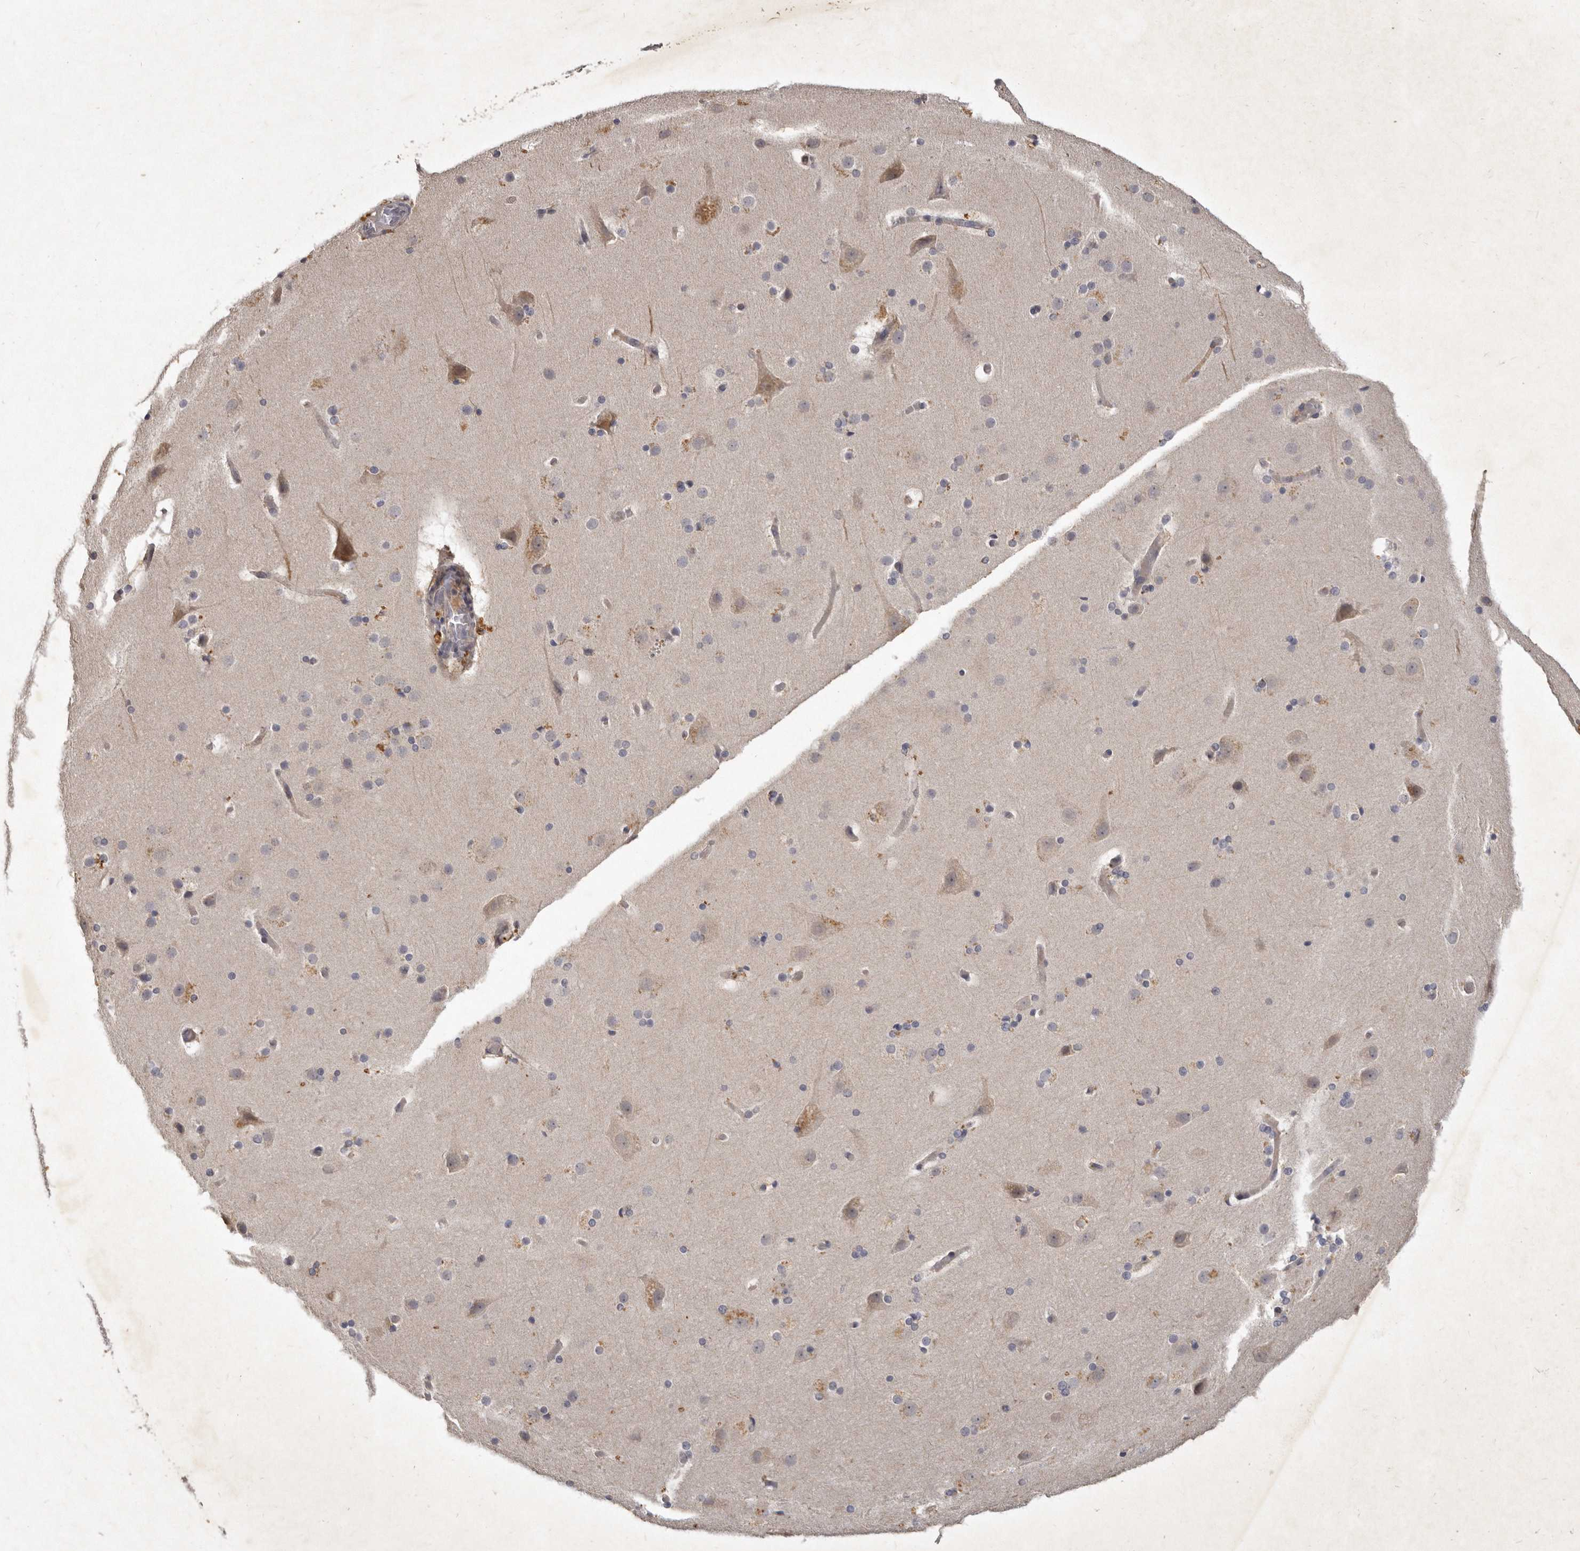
{"staining": {"intensity": "negative", "quantity": "none", "location": "none"}, "tissue": "cerebral cortex", "cell_type": "Endothelial cells", "image_type": "normal", "snomed": [{"axis": "morphology", "description": "Normal tissue, NOS"}, {"axis": "topography", "description": "Cerebral cortex"}], "caption": "This is an IHC photomicrograph of normal cerebral cortex. There is no staining in endothelial cells.", "gene": "SLC22A1", "patient": {"sex": "male", "age": 57}}